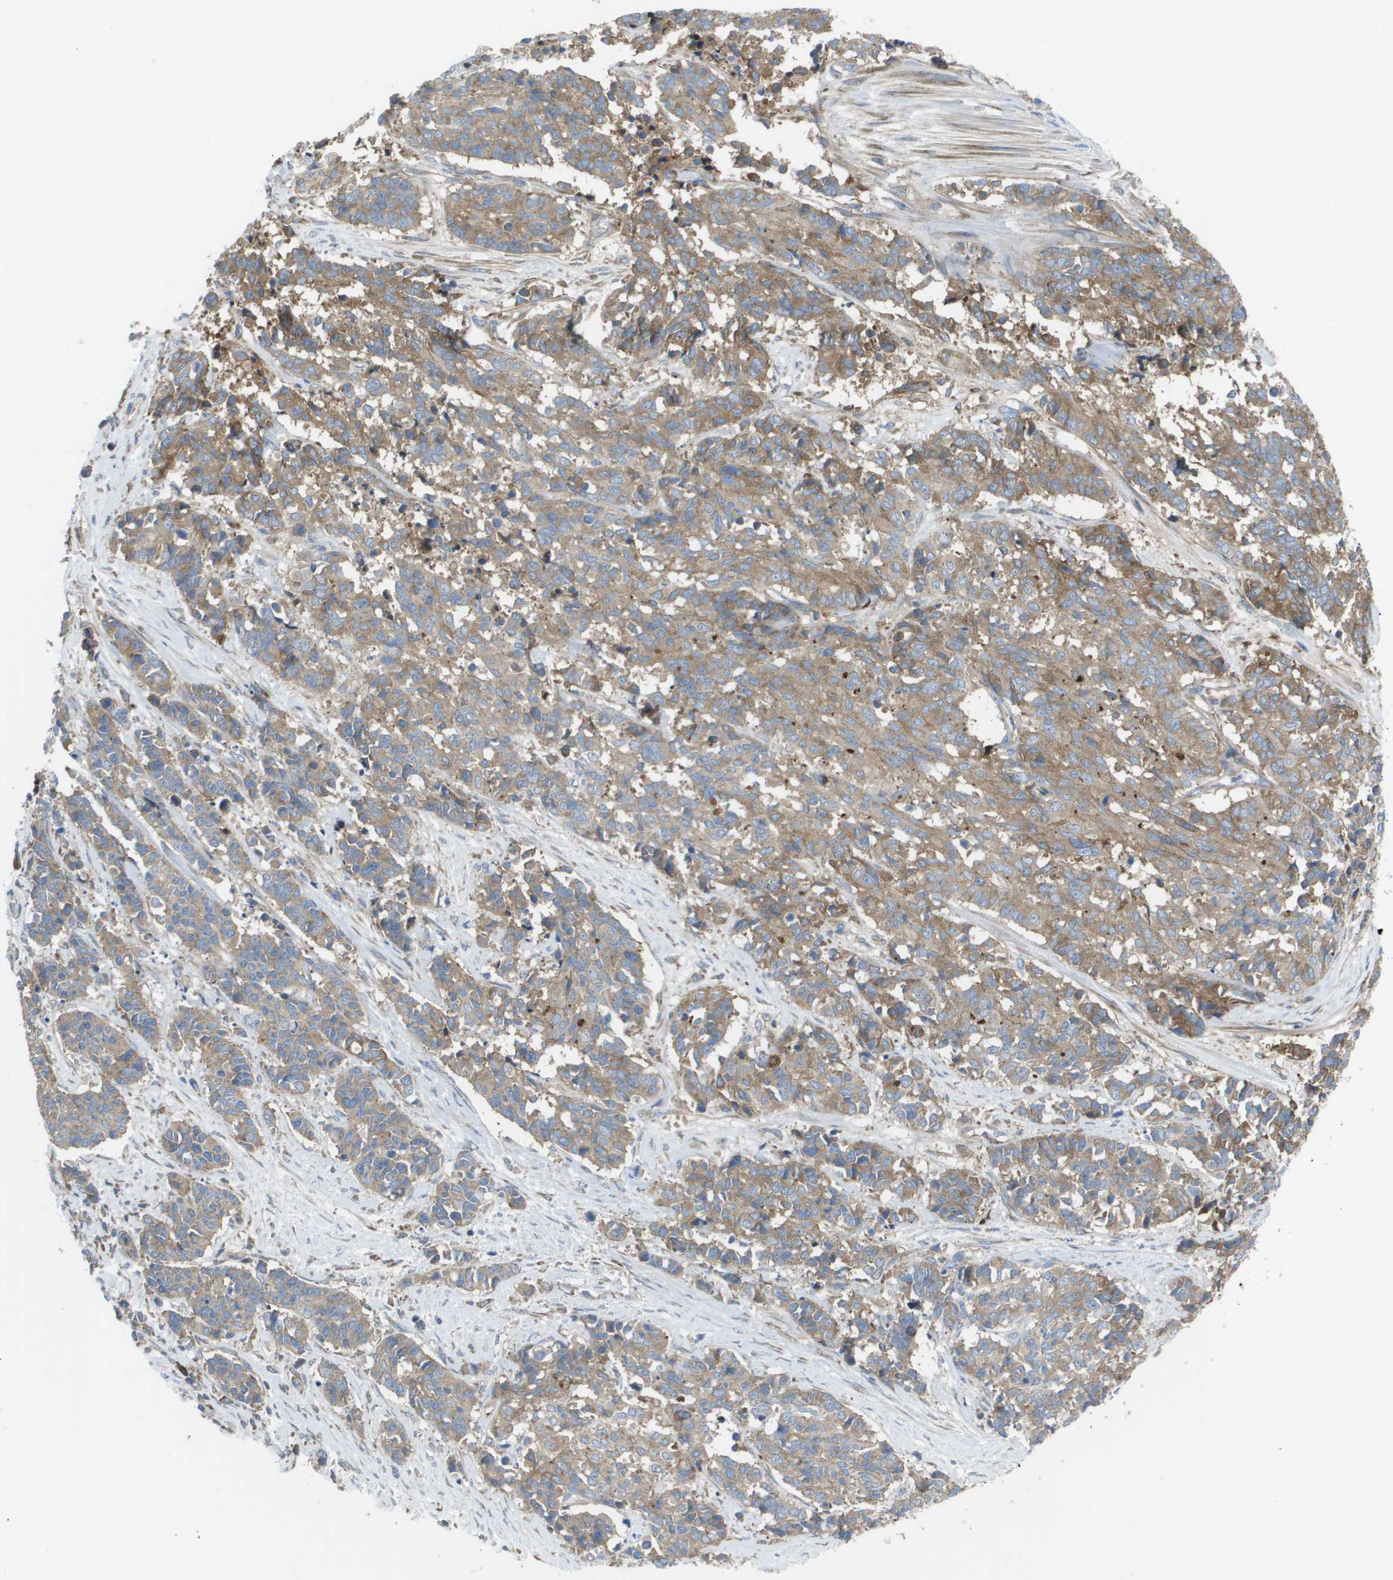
{"staining": {"intensity": "moderate", "quantity": ">75%", "location": "cytoplasmic/membranous"}, "tissue": "cervical cancer", "cell_type": "Tumor cells", "image_type": "cancer", "snomed": [{"axis": "morphology", "description": "Squamous cell carcinoma, NOS"}, {"axis": "topography", "description": "Cervix"}], "caption": "Immunohistochemistry (IHC) of human cervical squamous cell carcinoma exhibits medium levels of moderate cytoplasmic/membranous expression in approximately >75% of tumor cells. The protein is shown in brown color, while the nuclei are stained blue.", "gene": "CLCN2", "patient": {"sex": "female", "age": 35}}